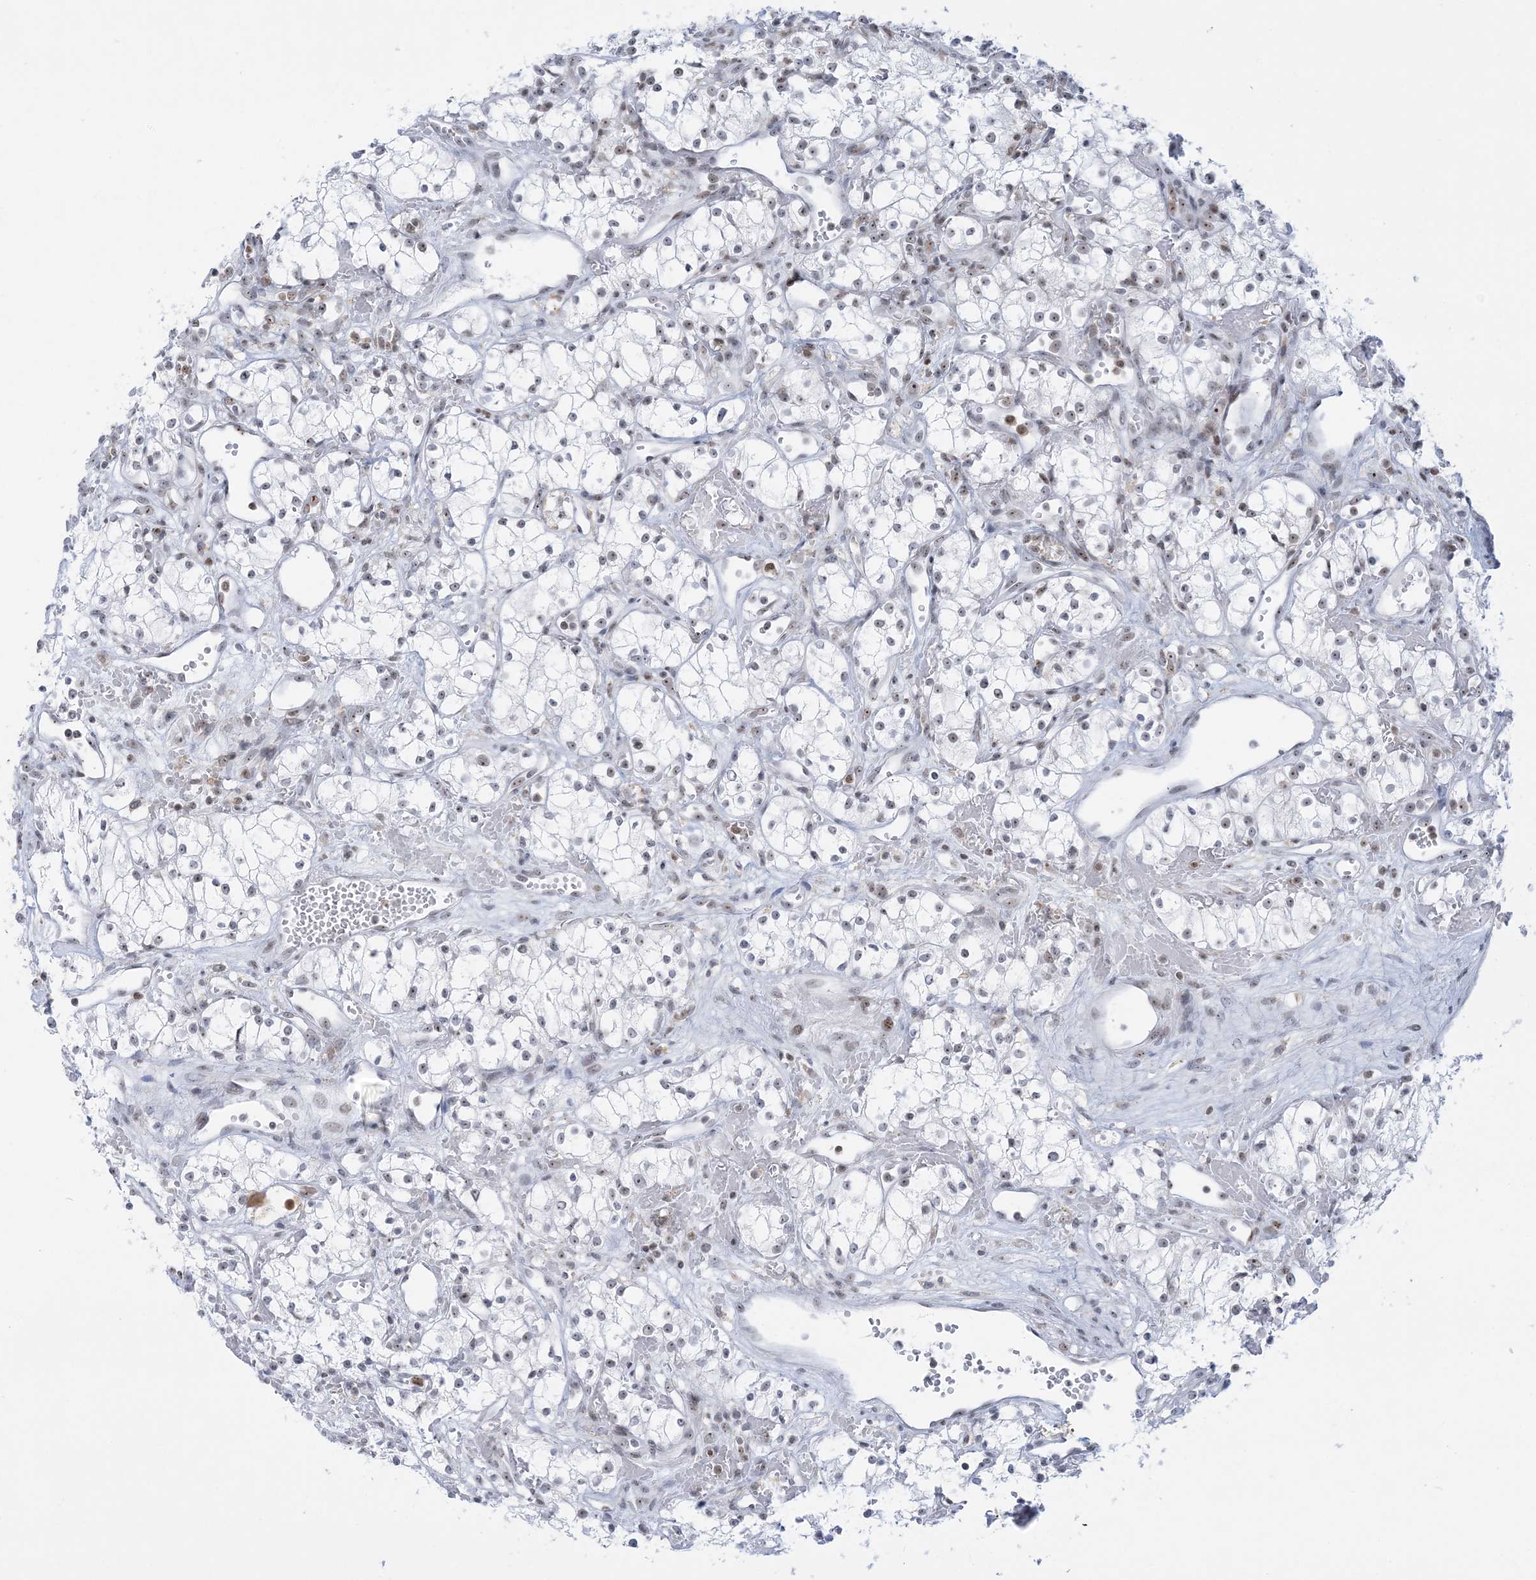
{"staining": {"intensity": "weak", "quantity": "<25%", "location": "nuclear"}, "tissue": "renal cancer", "cell_type": "Tumor cells", "image_type": "cancer", "snomed": [{"axis": "morphology", "description": "Adenocarcinoma, NOS"}, {"axis": "topography", "description": "Kidney"}], "caption": "Renal adenocarcinoma was stained to show a protein in brown. There is no significant staining in tumor cells.", "gene": "DDX21", "patient": {"sex": "male", "age": 59}}